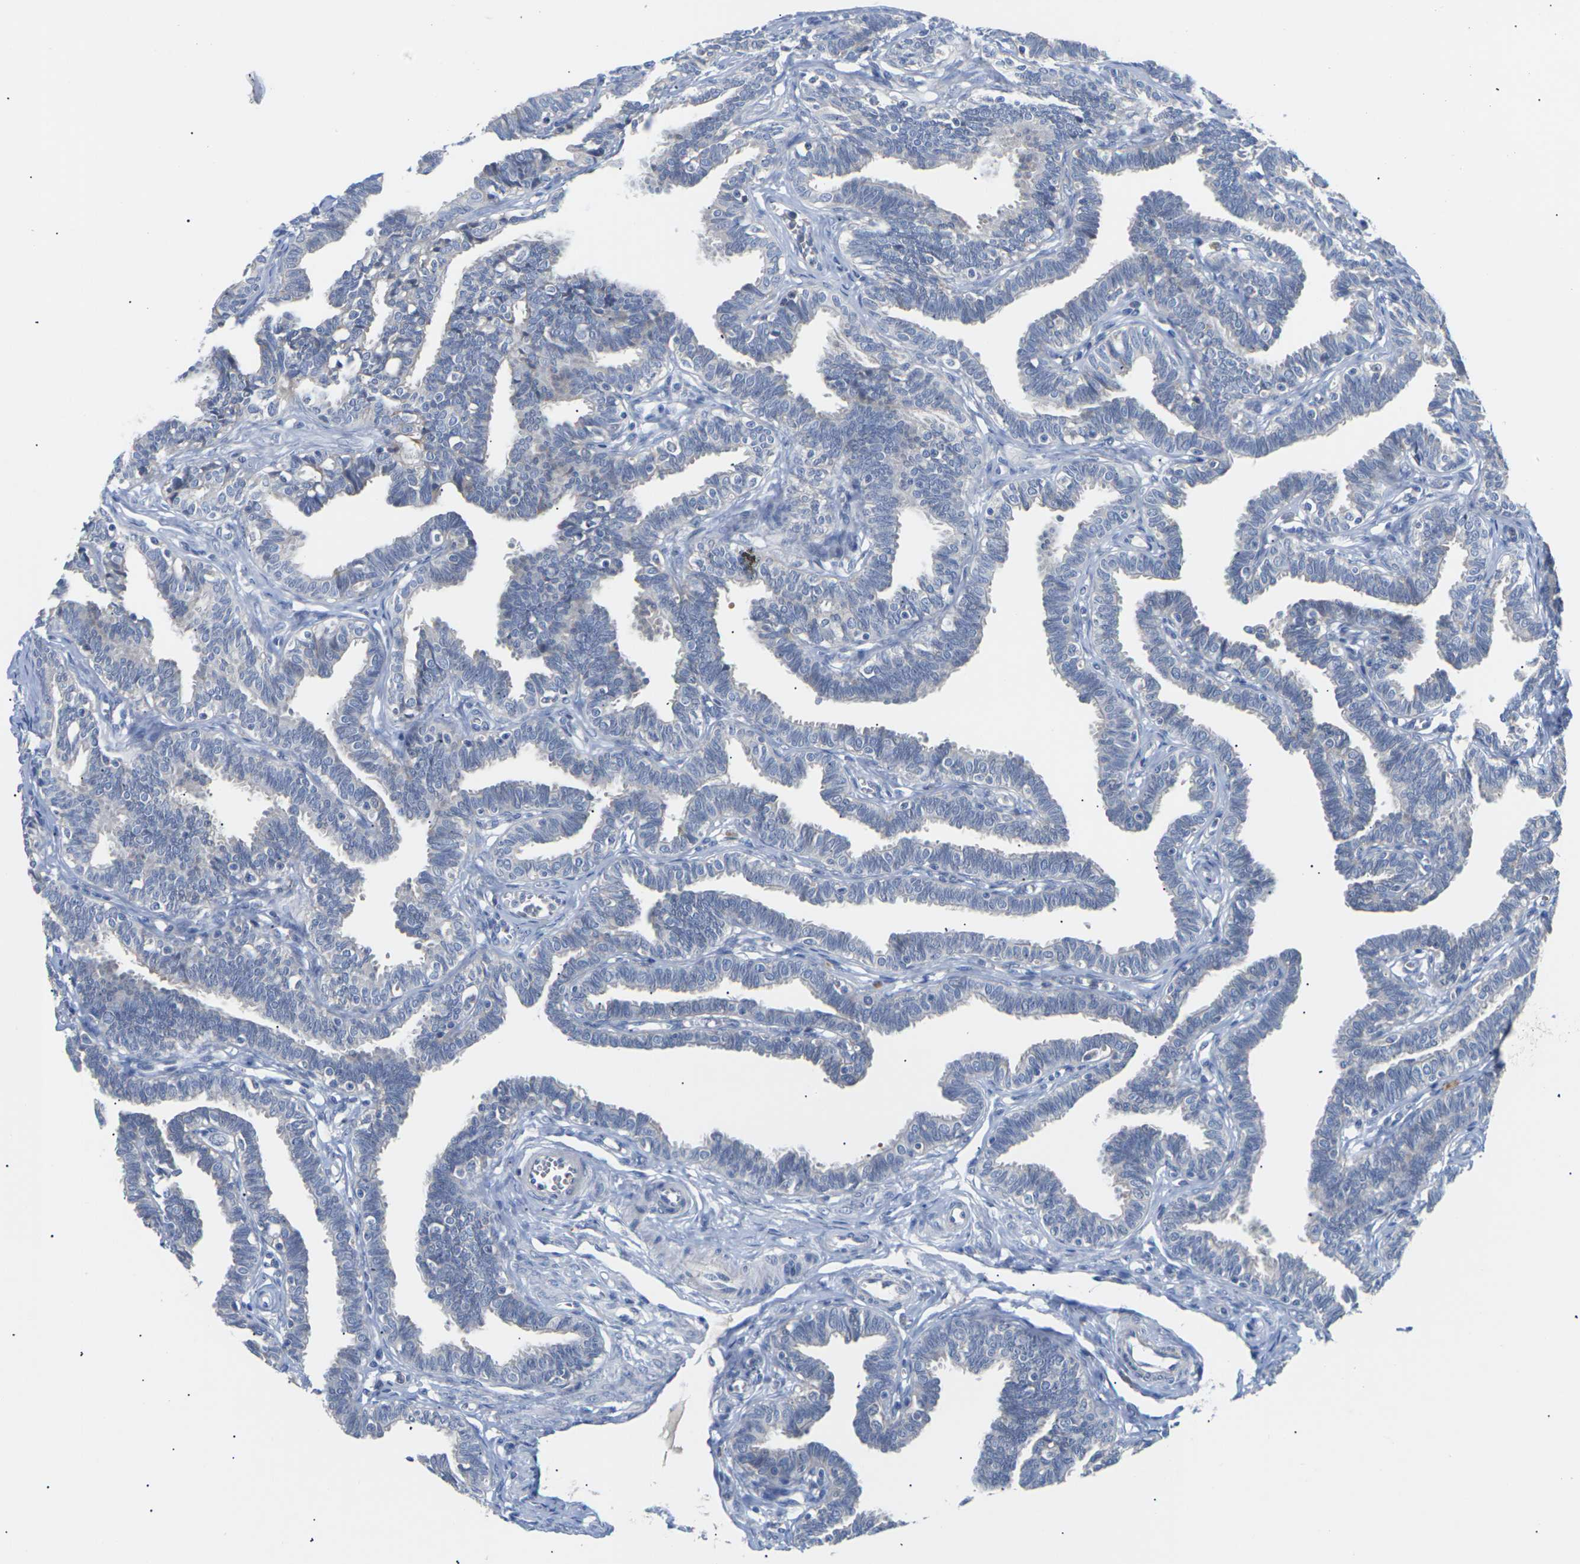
{"staining": {"intensity": "negative", "quantity": "none", "location": "none"}, "tissue": "fallopian tube", "cell_type": "Glandular cells", "image_type": "normal", "snomed": [{"axis": "morphology", "description": "Normal tissue, NOS"}, {"axis": "topography", "description": "Fallopian tube"}, {"axis": "topography", "description": "Ovary"}], "caption": "The histopathology image exhibits no significant staining in glandular cells of fallopian tube.", "gene": "TMCO4", "patient": {"sex": "female", "age": 23}}